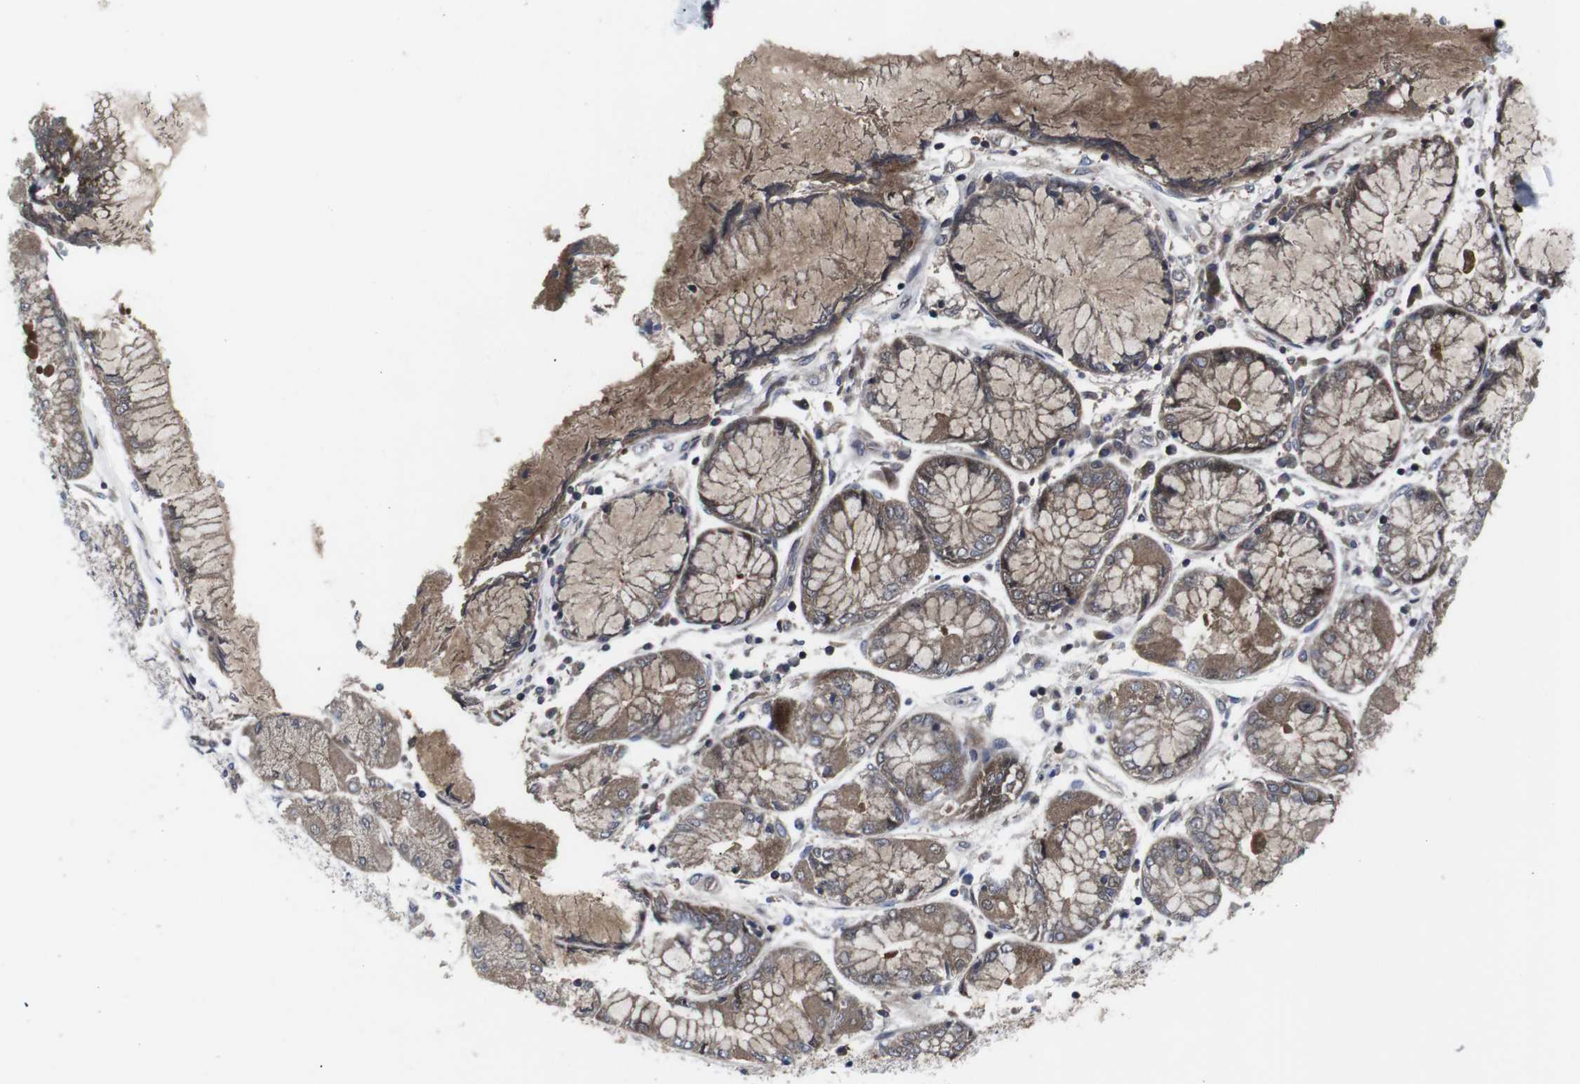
{"staining": {"intensity": "moderate", "quantity": ">75%", "location": "cytoplasmic/membranous"}, "tissue": "stomach cancer", "cell_type": "Tumor cells", "image_type": "cancer", "snomed": [{"axis": "morphology", "description": "Normal tissue, NOS"}, {"axis": "morphology", "description": "Adenocarcinoma, NOS"}, {"axis": "topography", "description": "Stomach, upper"}, {"axis": "topography", "description": "Stomach"}], "caption": "Immunohistochemical staining of adenocarcinoma (stomach) exhibits medium levels of moderate cytoplasmic/membranous staining in approximately >75% of tumor cells.", "gene": "HPRT1", "patient": {"sex": "male", "age": 59}}